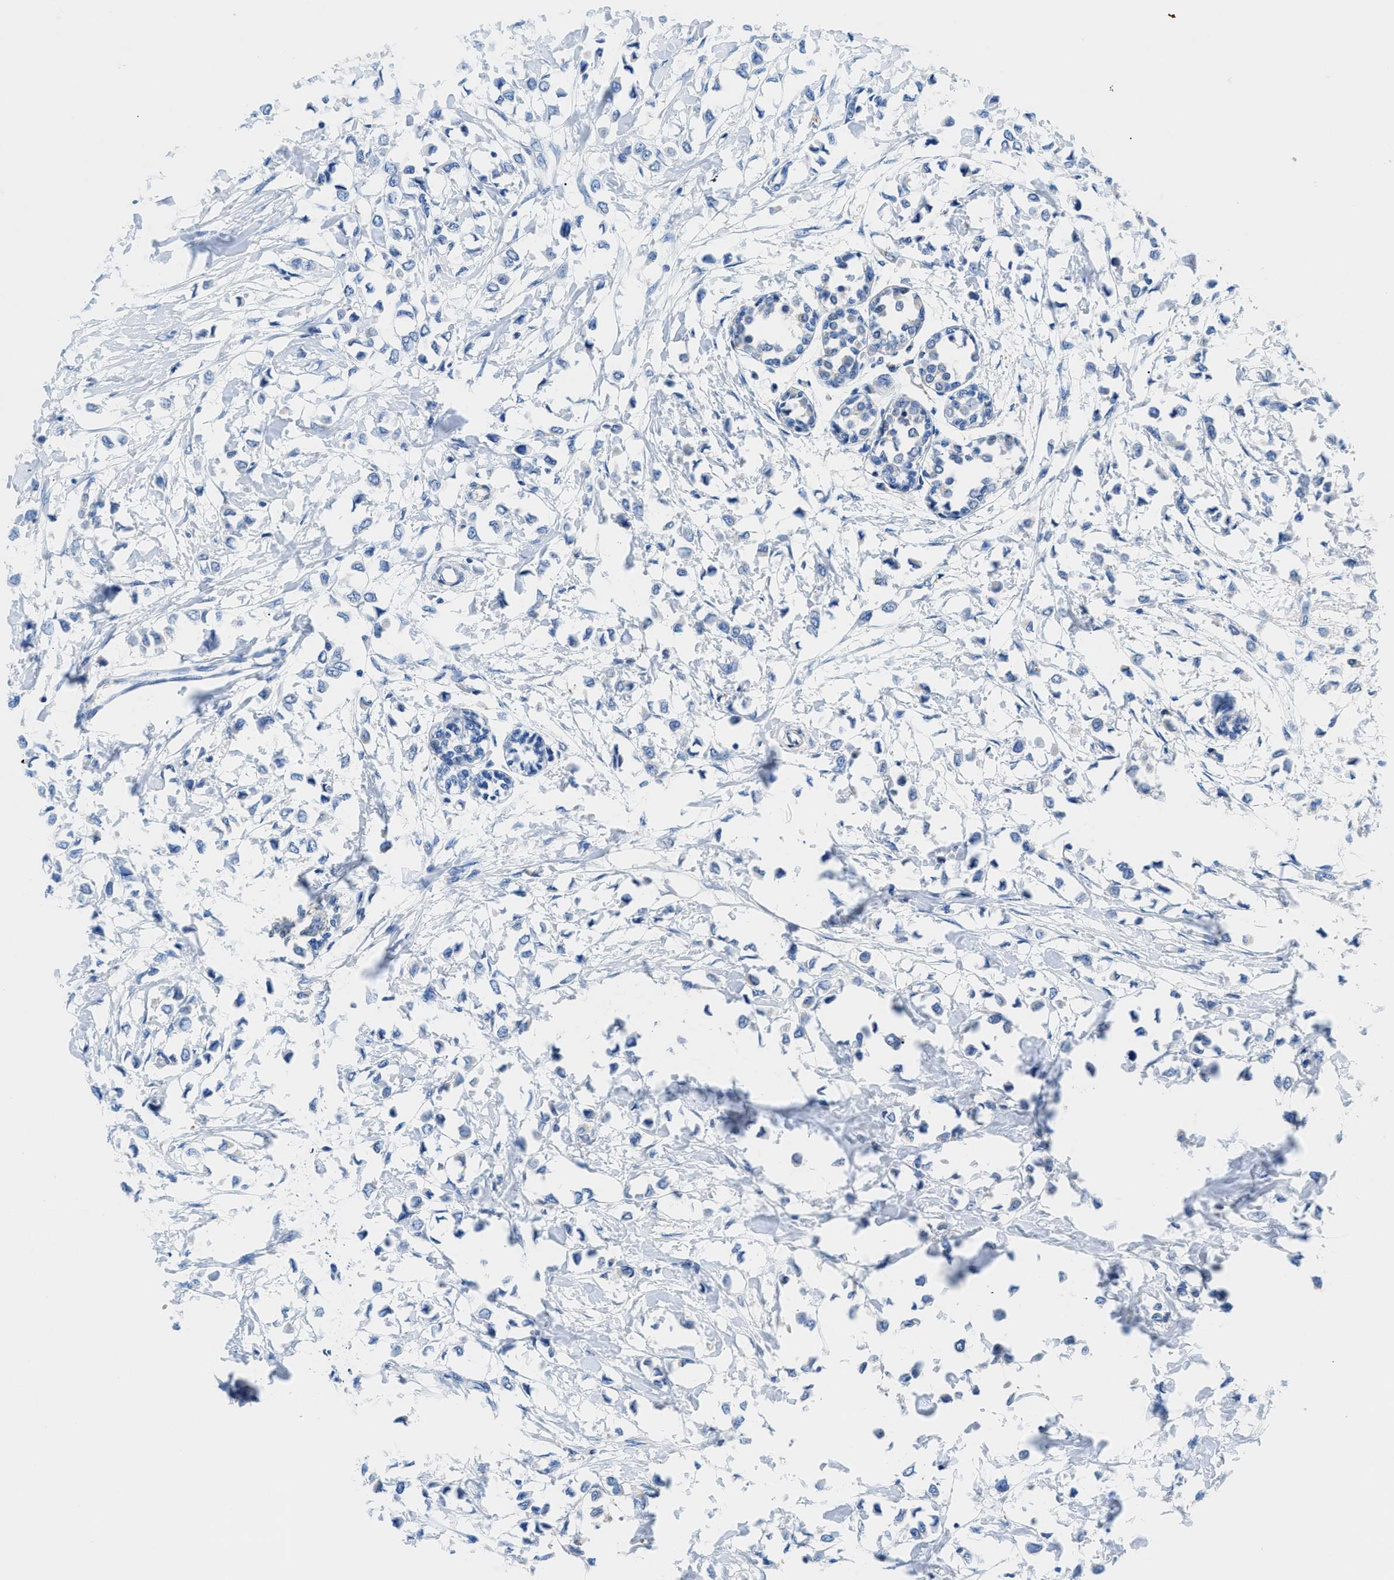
{"staining": {"intensity": "negative", "quantity": "none", "location": "none"}, "tissue": "breast cancer", "cell_type": "Tumor cells", "image_type": "cancer", "snomed": [{"axis": "morphology", "description": "Lobular carcinoma"}, {"axis": "topography", "description": "Breast"}], "caption": "Immunohistochemistry (IHC) histopathology image of breast lobular carcinoma stained for a protein (brown), which shows no positivity in tumor cells.", "gene": "NEB", "patient": {"sex": "female", "age": 51}}